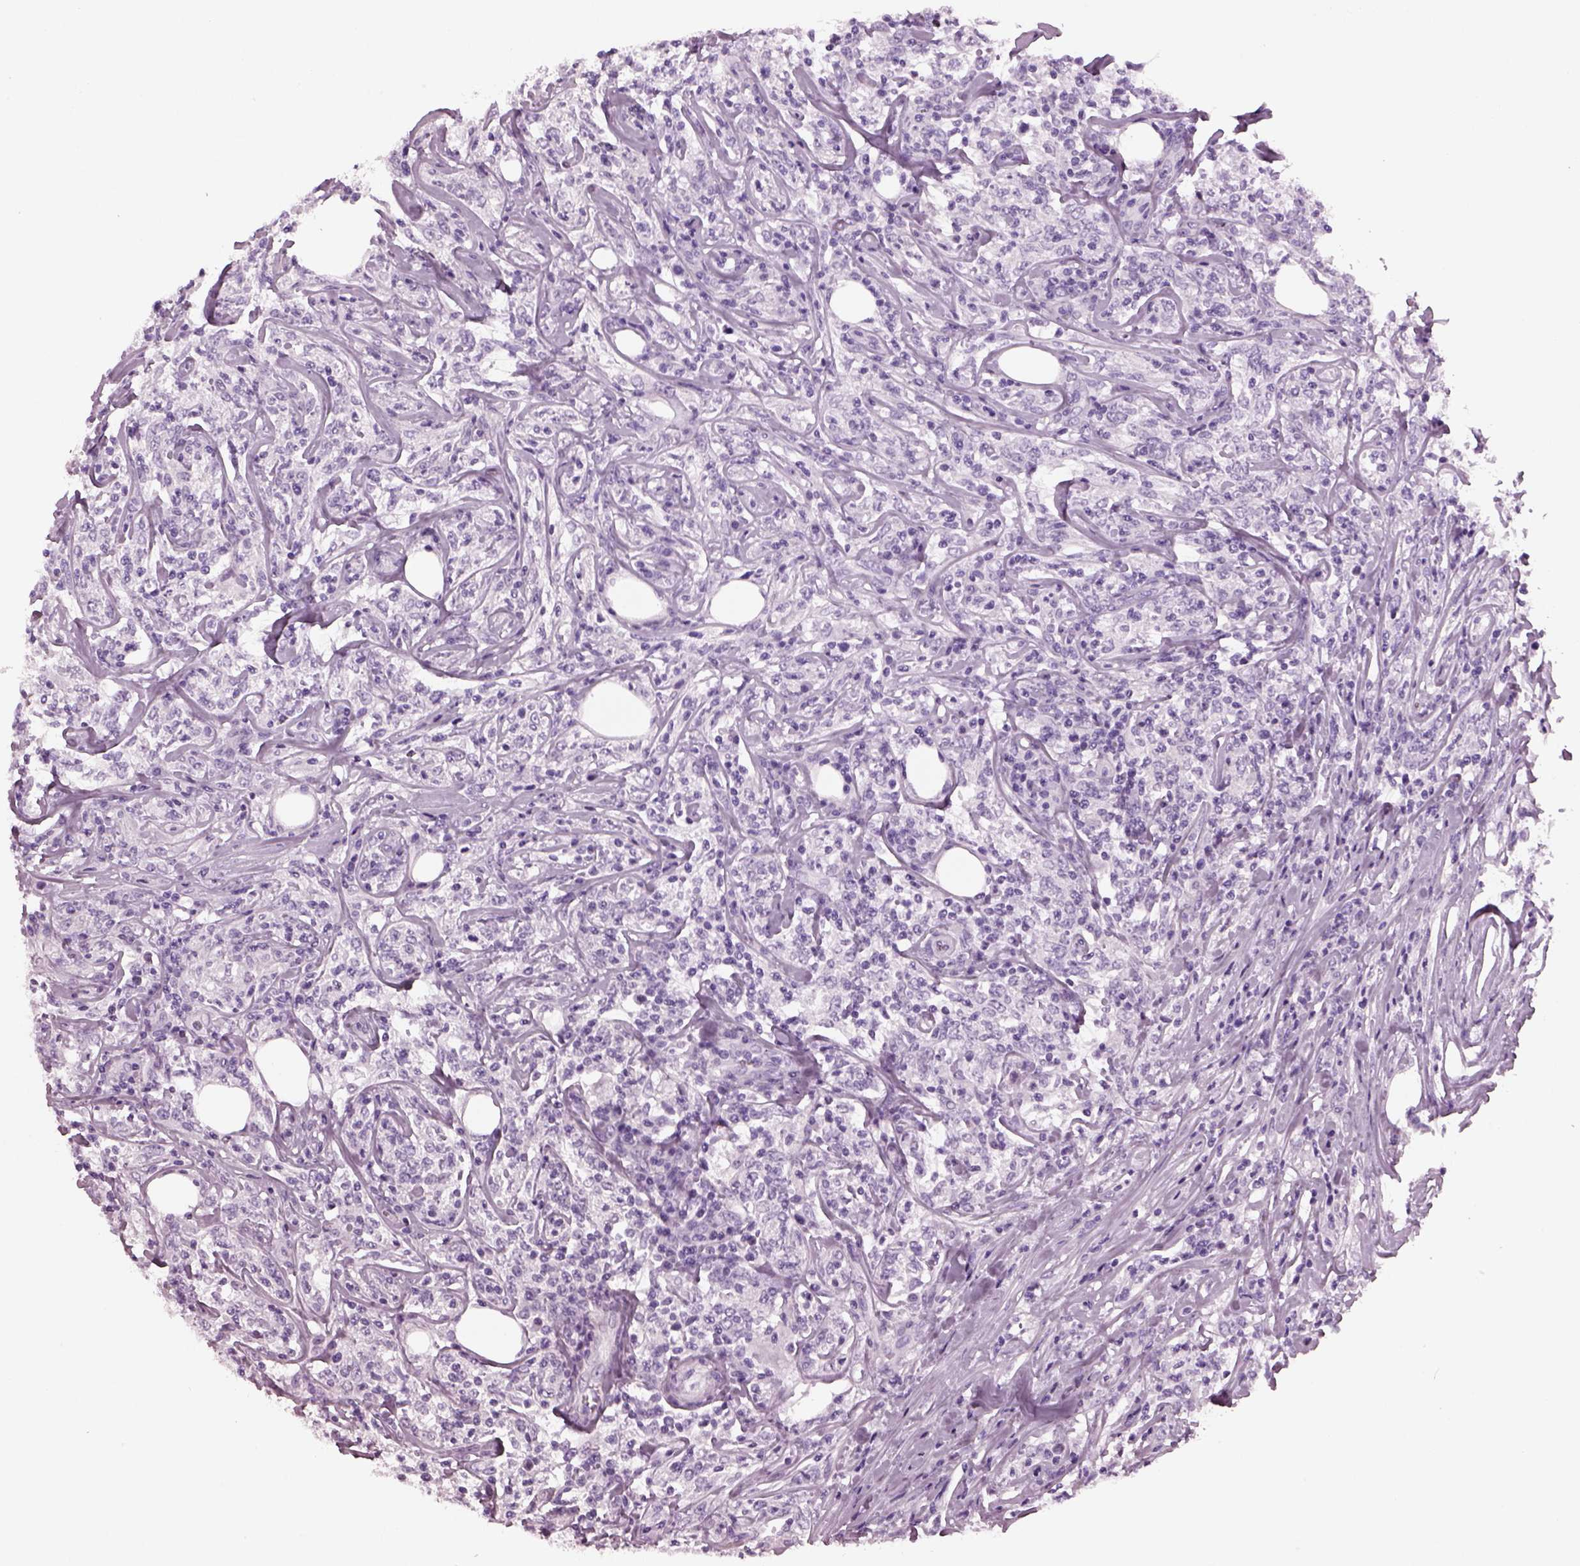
{"staining": {"intensity": "negative", "quantity": "none", "location": "none"}, "tissue": "lymphoma", "cell_type": "Tumor cells", "image_type": "cancer", "snomed": [{"axis": "morphology", "description": "Malignant lymphoma, non-Hodgkin's type, High grade"}, {"axis": "topography", "description": "Lymph node"}], "caption": "High-grade malignant lymphoma, non-Hodgkin's type was stained to show a protein in brown. There is no significant staining in tumor cells.", "gene": "KRTAP3-2", "patient": {"sex": "female", "age": 84}}